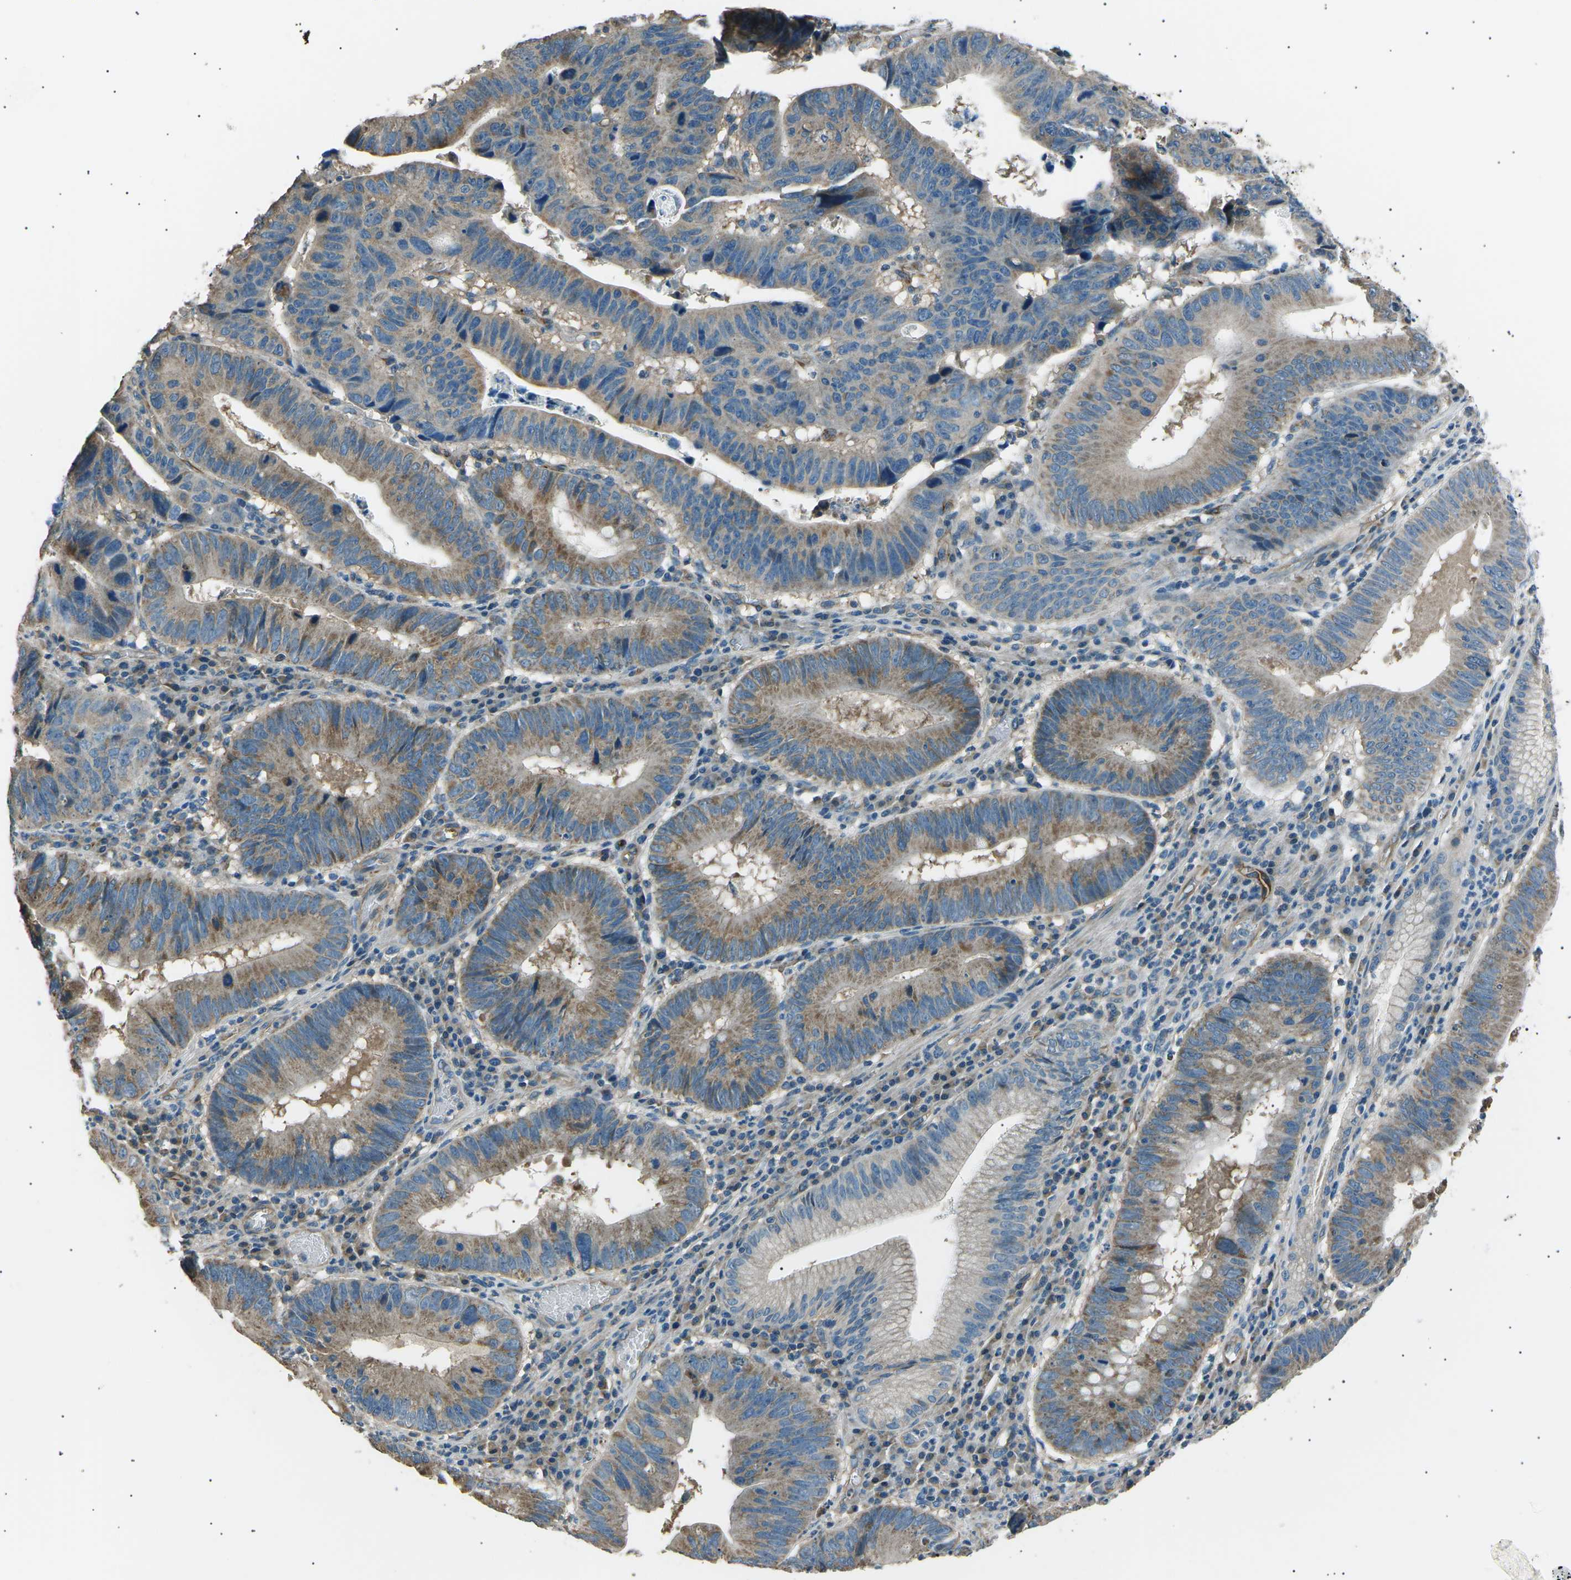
{"staining": {"intensity": "moderate", "quantity": ">75%", "location": "cytoplasmic/membranous"}, "tissue": "stomach cancer", "cell_type": "Tumor cells", "image_type": "cancer", "snomed": [{"axis": "morphology", "description": "Adenocarcinoma, NOS"}, {"axis": "topography", "description": "Stomach"}], "caption": "IHC micrograph of neoplastic tissue: human stomach cancer (adenocarcinoma) stained using immunohistochemistry (IHC) reveals medium levels of moderate protein expression localized specifically in the cytoplasmic/membranous of tumor cells, appearing as a cytoplasmic/membranous brown color.", "gene": "SLK", "patient": {"sex": "male", "age": 59}}